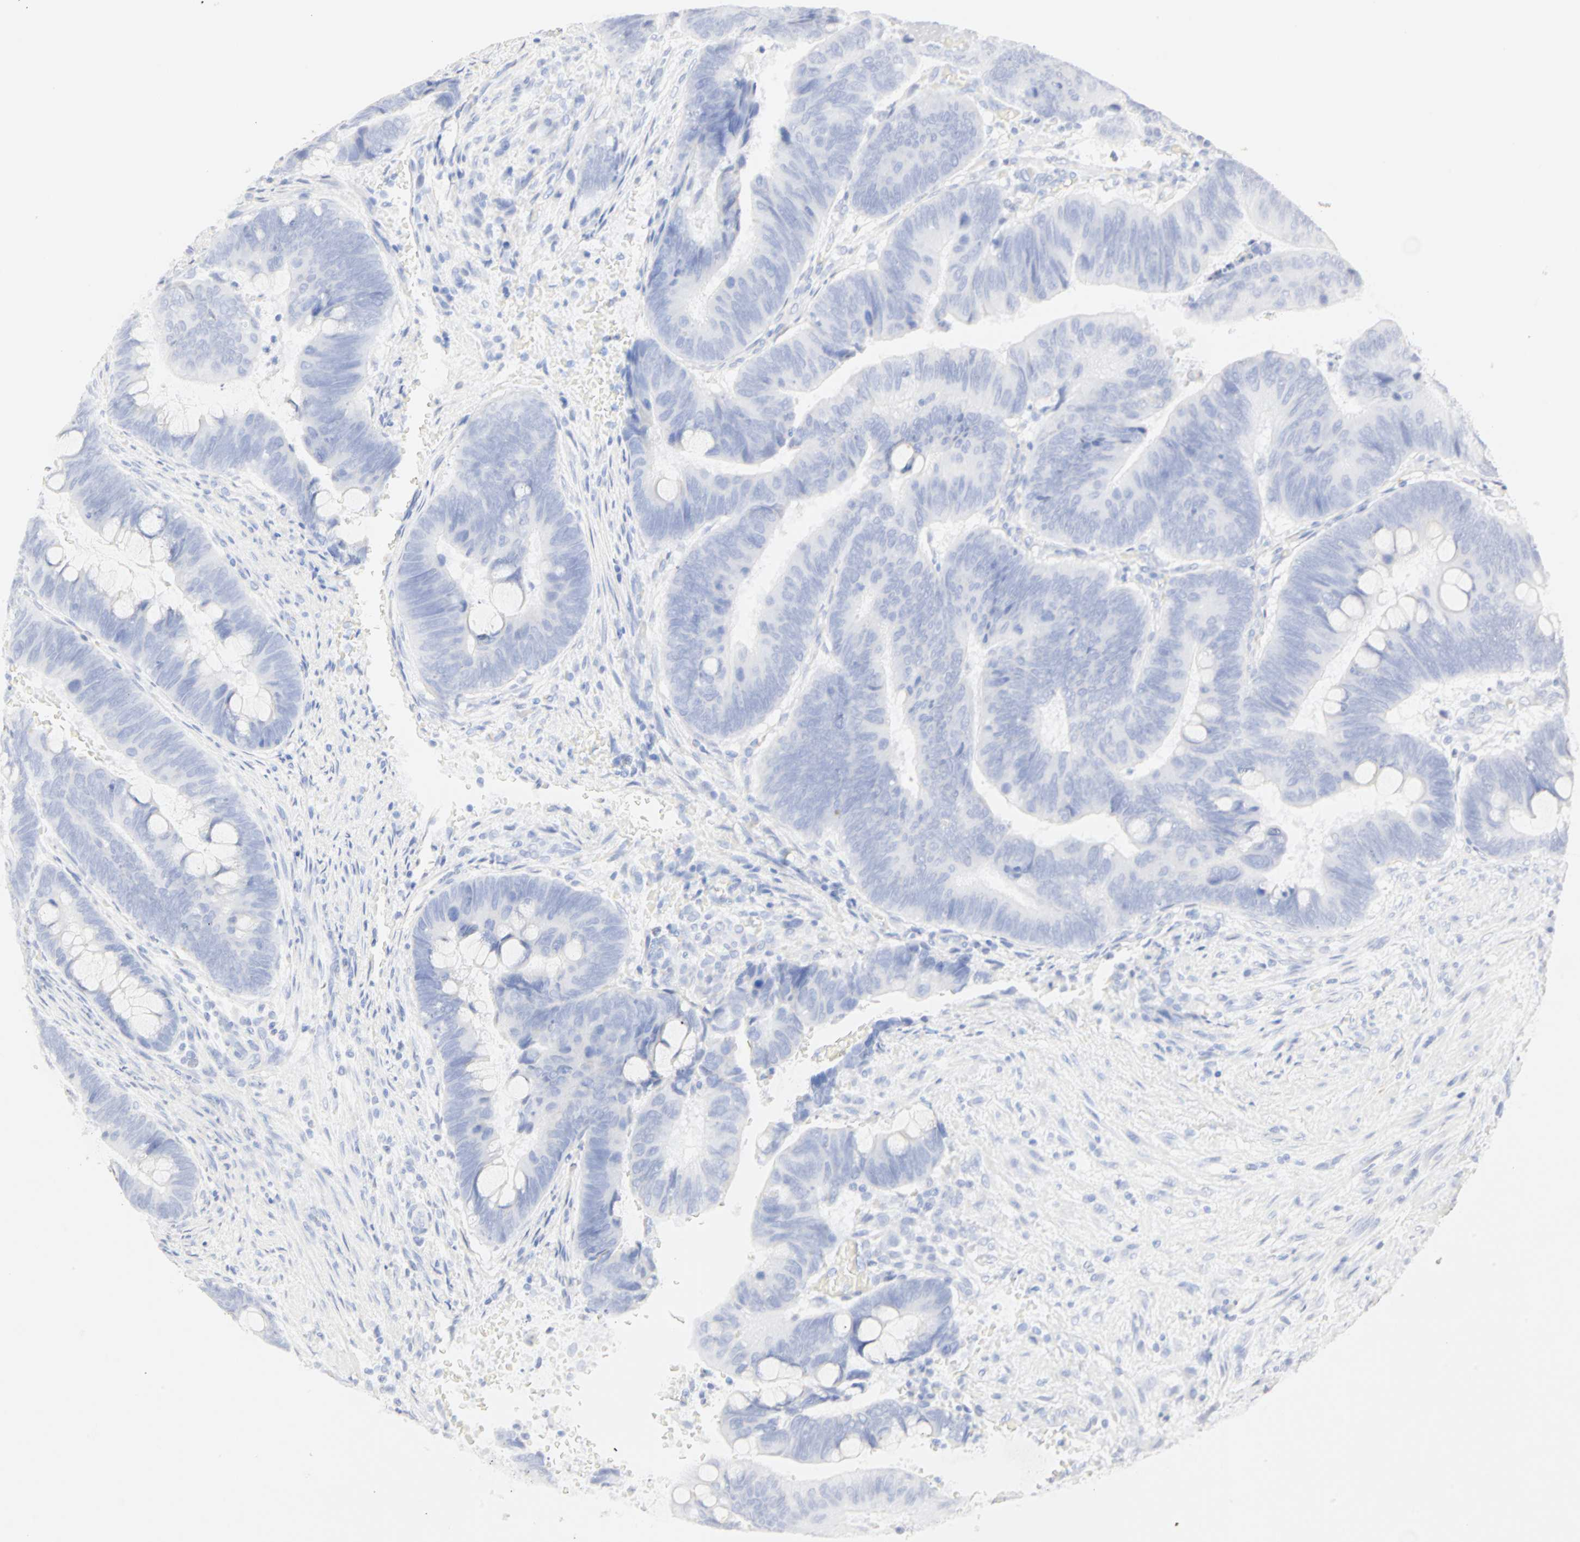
{"staining": {"intensity": "weak", "quantity": "25%-75%", "location": "cytoplasmic/membranous"}, "tissue": "colorectal cancer", "cell_type": "Tumor cells", "image_type": "cancer", "snomed": [{"axis": "morphology", "description": "Normal tissue, NOS"}, {"axis": "morphology", "description": "Adenocarcinoma, NOS"}, {"axis": "topography", "description": "Rectum"}], "caption": "Immunohistochemical staining of human colorectal cancer (adenocarcinoma) exhibits low levels of weak cytoplasmic/membranous protein positivity in approximately 25%-75% of tumor cells. (IHC, brightfield microscopy, high magnification).", "gene": "GNRH2", "patient": {"sex": "male", "age": 92}}